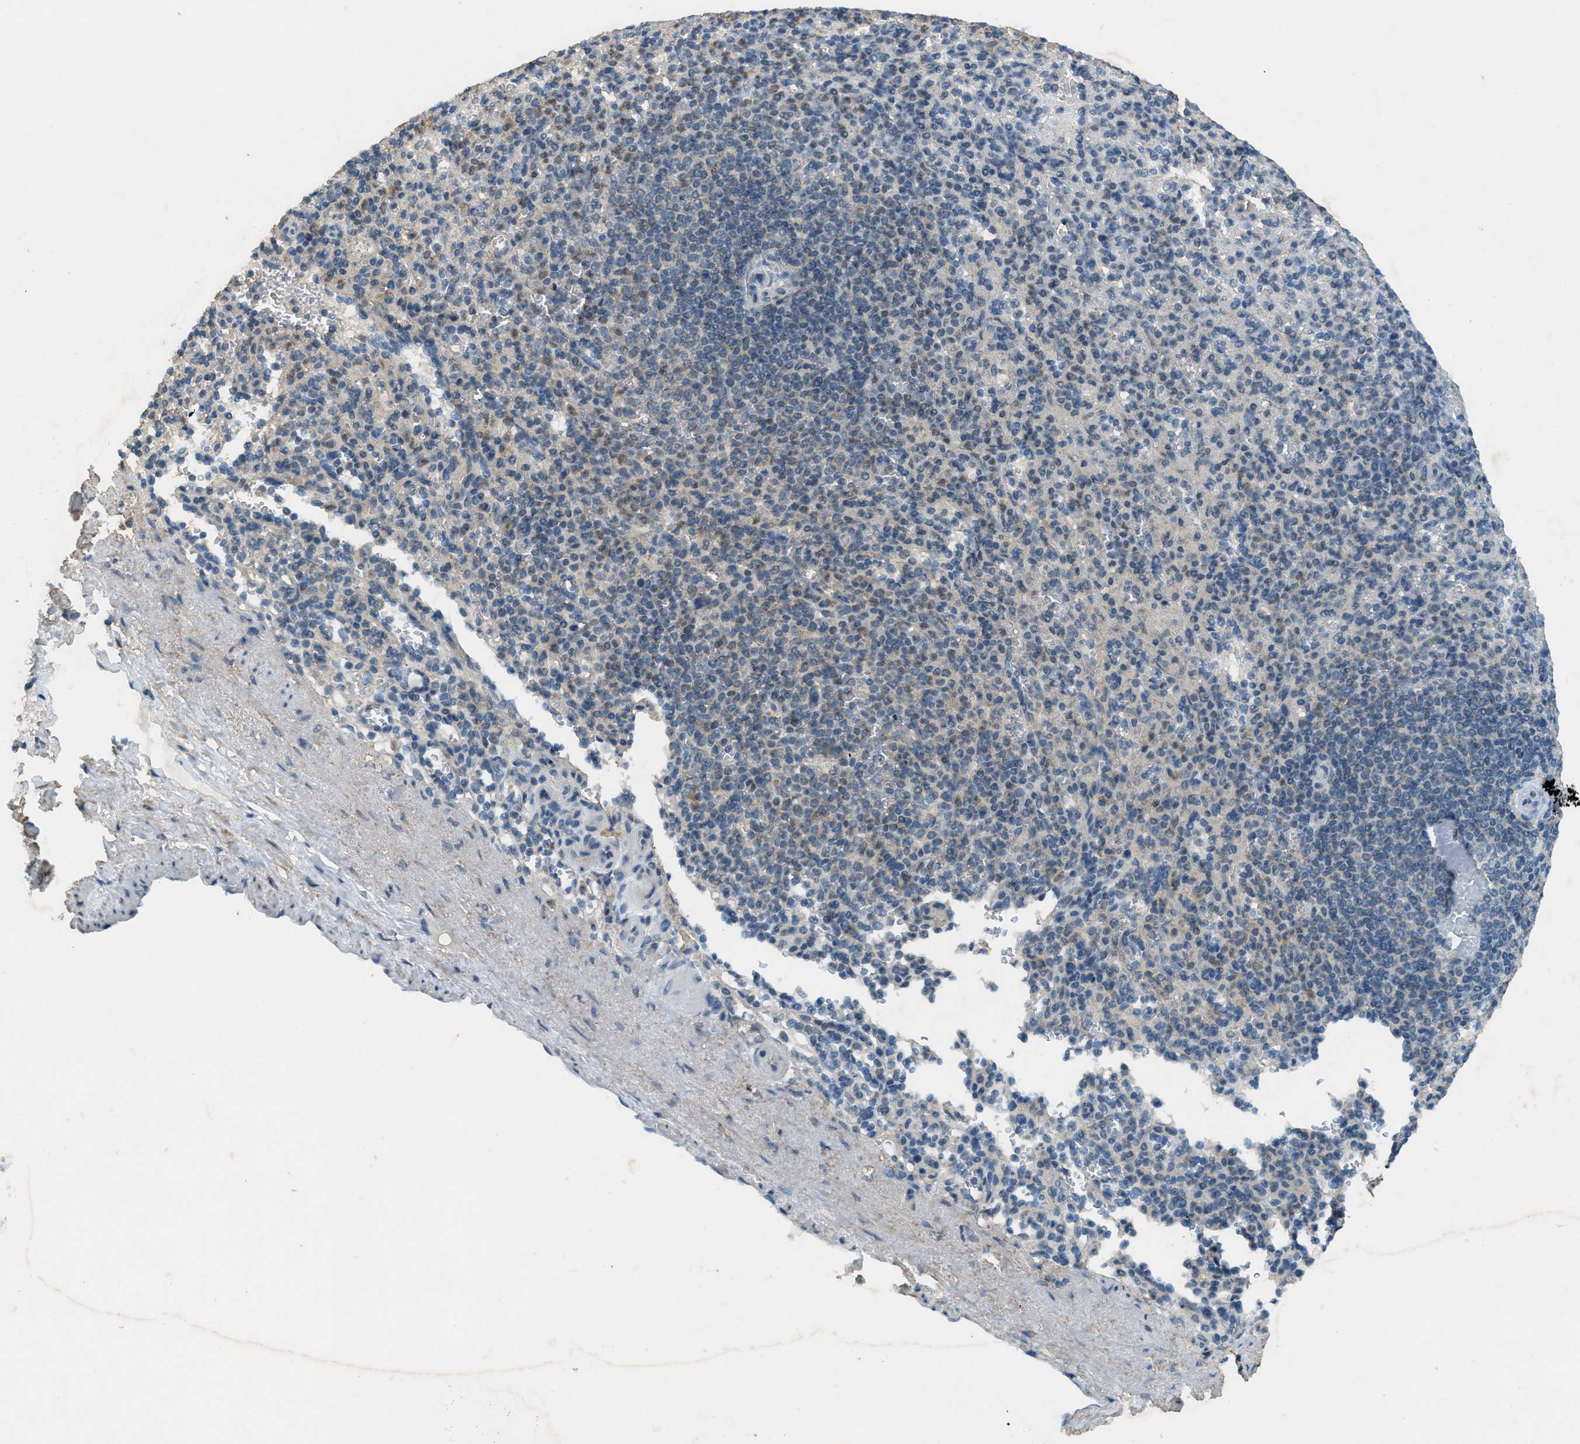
{"staining": {"intensity": "weak", "quantity": "<25%", "location": "cytoplasmic/membranous"}, "tissue": "spleen", "cell_type": "Cells in red pulp", "image_type": "normal", "snomed": [{"axis": "morphology", "description": "Normal tissue, NOS"}, {"axis": "topography", "description": "Spleen"}], "caption": "Immunohistochemistry of normal spleen reveals no expression in cells in red pulp. (DAB immunohistochemistry visualized using brightfield microscopy, high magnification).", "gene": "TCF20", "patient": {"sex": "female", "age": 74}}